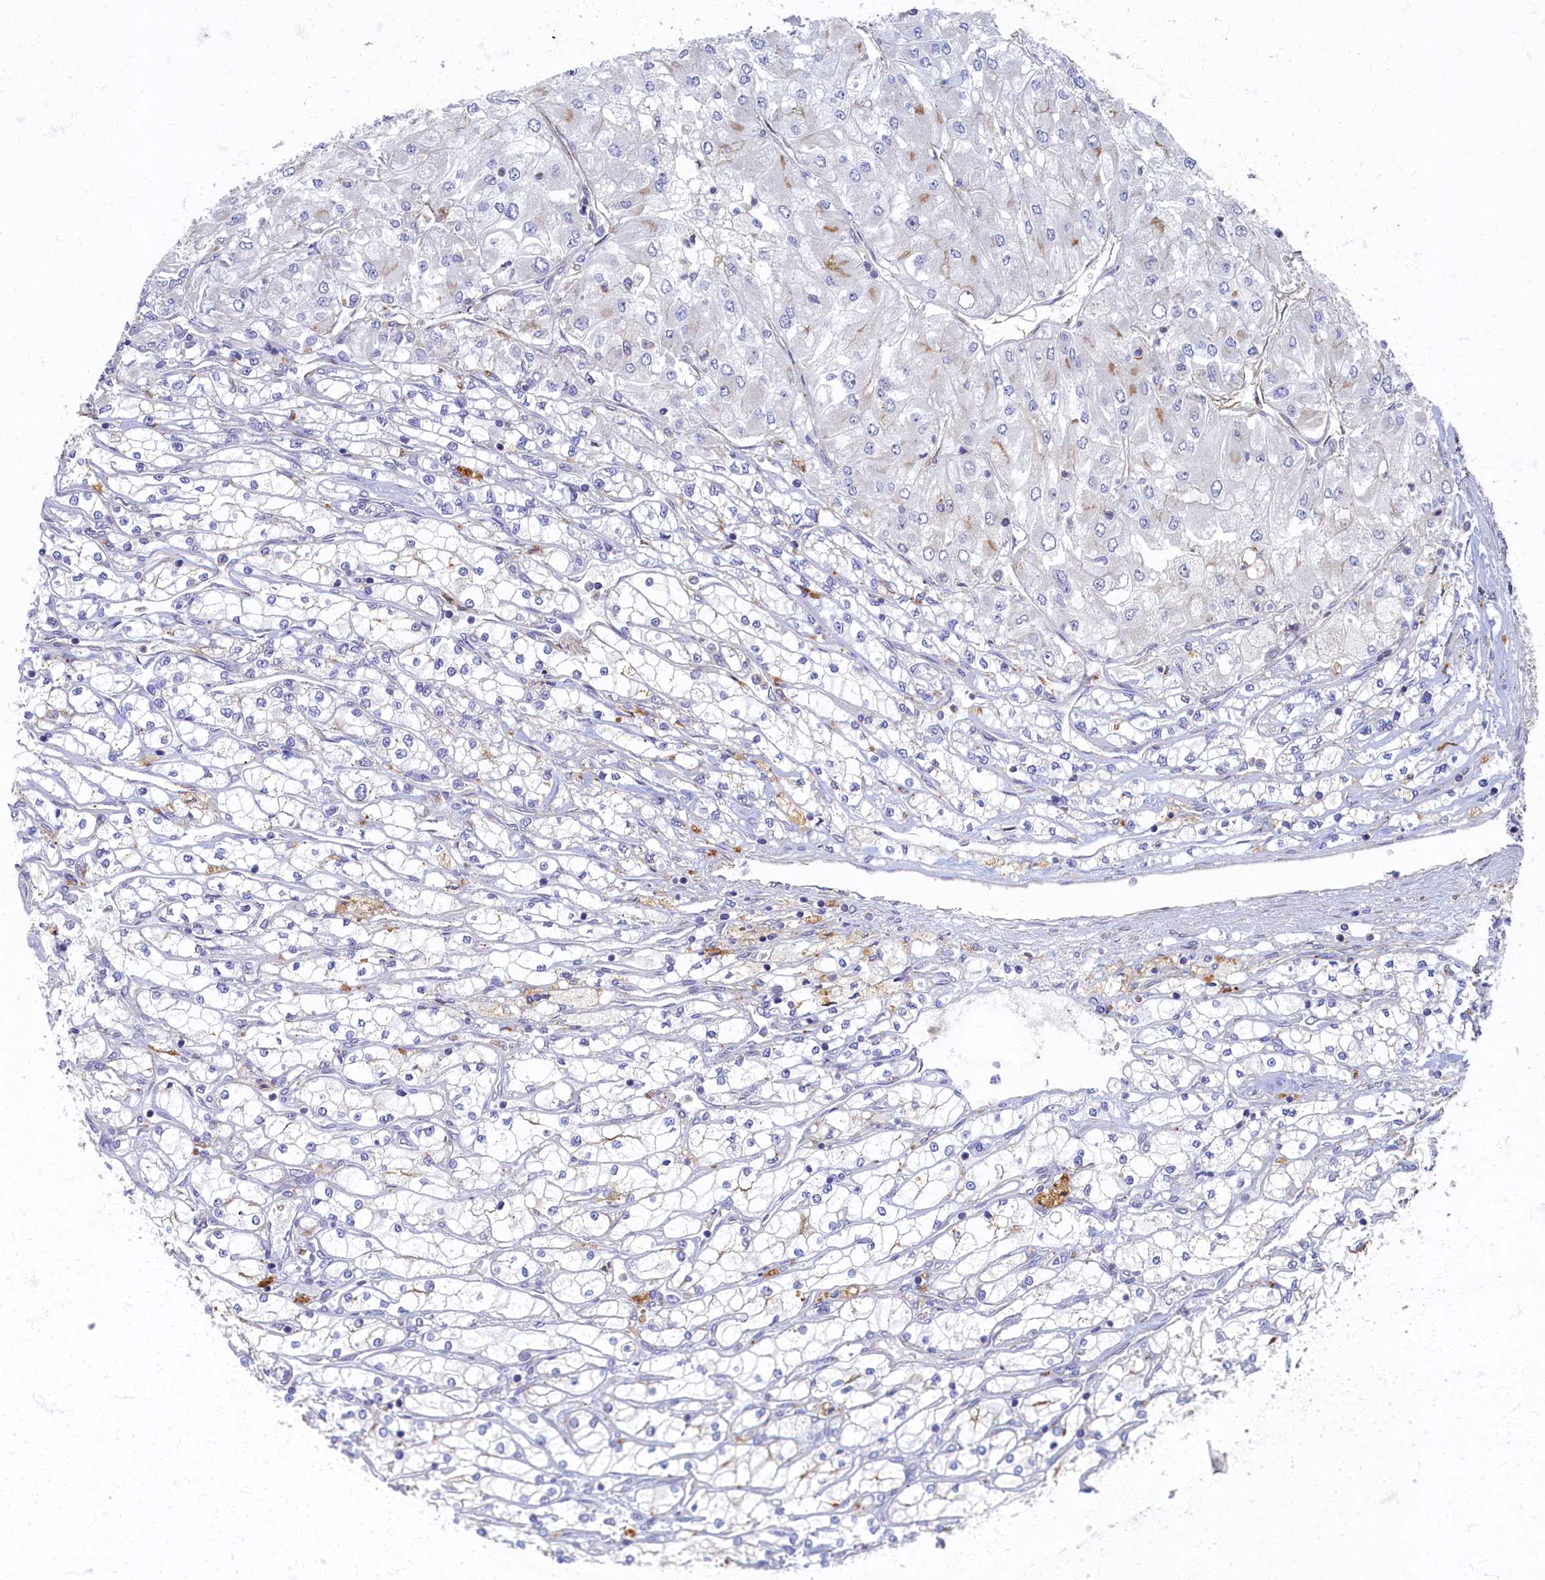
{"staining": {"intensity": "negative", "quantity": "none", "location": "none"}, "tissue": "renal cancer", "cell_type": "Tumor cells", "image_type": "cancer", "snomed": [{"axis": "morphology", "description": "Adenocarcinoma, NOS"}, {"axis": "topography", "description": "Kidney"}], "caption": "An IHC photomicrograph of renal cancer (adenocarcinoma) is shown. There is no staining in tumor cells of renal cancer (adenocarcinoma).", "gene": "PSMG2", "patient": {"sex": "male", "age": 80}}